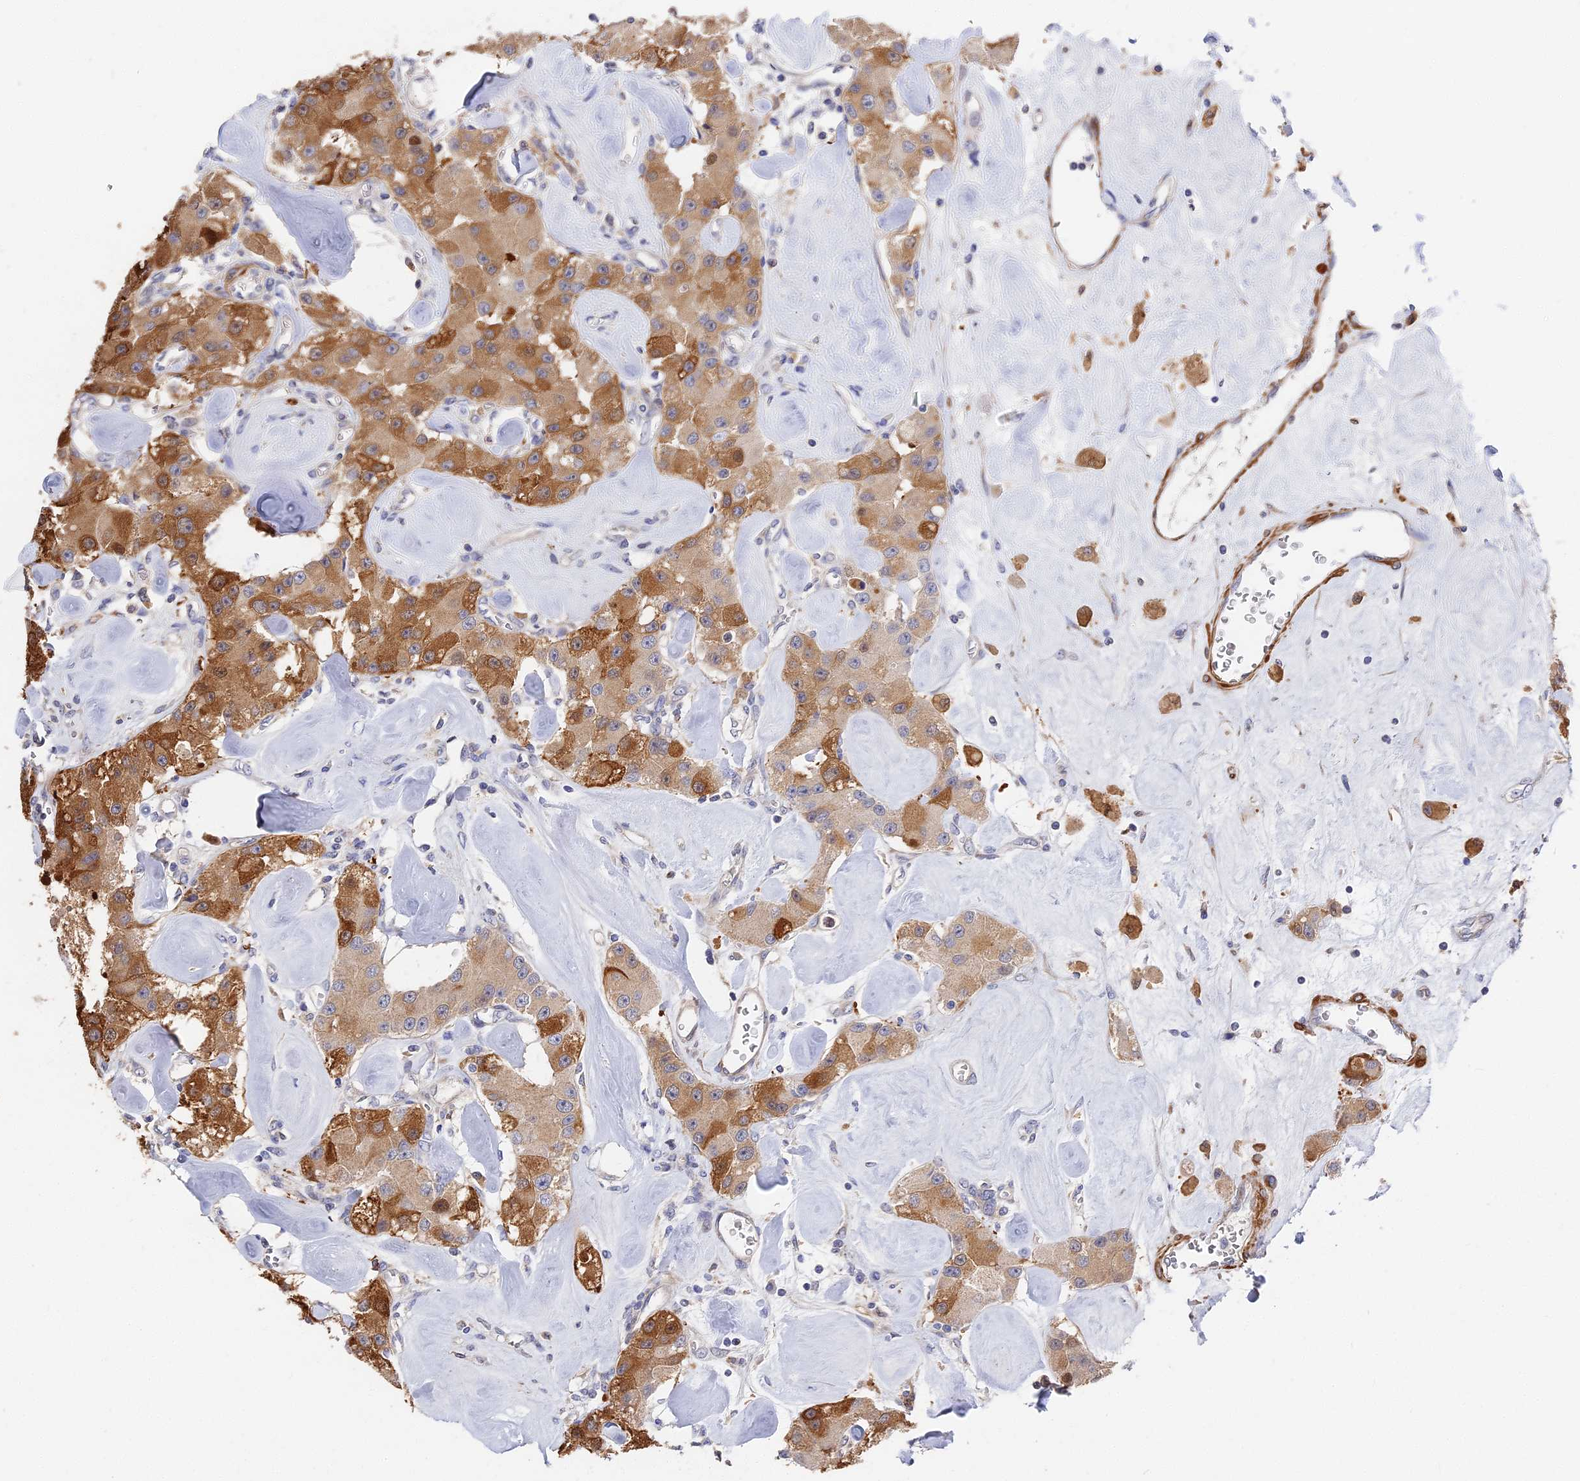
{"staining": {"intensity": "moderate", "quantity": ">75%", "location": "cytoplasmic/membranous"}, "tissue": "carcinoid", "cell_type": "Tumor cells", "image_type": "cancer", "snomed": [{"axis": "morphology", "description": "Carcinoid, malignant, NOS"}, {"axis": "topography", "description": "Pancreas"}], "caption": "Tumor cells exhibit medium levels of moderate cytoplasmic/membranous expression in approximately >75% of cells in human carcinoid (malignant). (Stains: DAB in brown, nuclei in blue, Microscopy: brightfield microscopy at high magnification).", "gene": "CCDC113", "patient": {"sex": "male", "age": 41}}